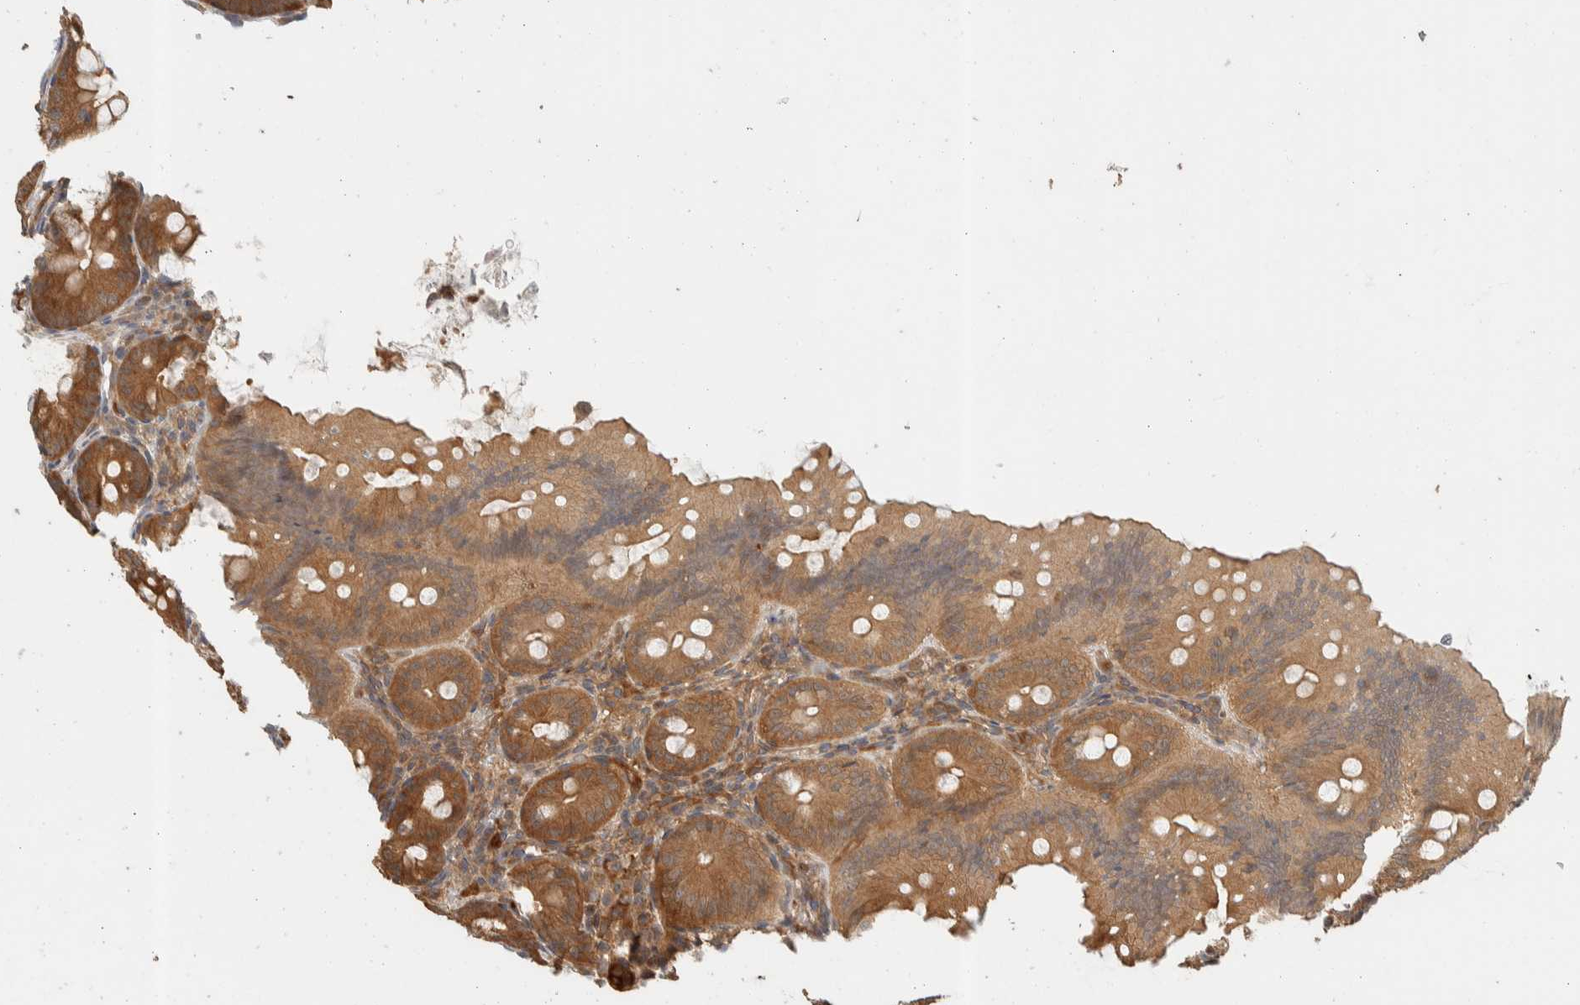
{"staining": {"intensity": "moderate", "quantity": ">75%", "location": "cytoplasmic/membranous"}, "tissue": "appendix", "cell_type": "Glandular cells", "image_type": "normal", "snomed": [{"axis": "morphology", "description": "Normal tissue, NOS"}, {"axis": "topography", "description": "Appendix"}], "caption": "Immunohistochemistry (IHC) (DAB (3,3'-diaminobenzidine)) staining of normal appendix shows moderate cytoplasmic/membranous protein staining in approximately >75% of glandular cells.", "gene": "ADSS2", "patient": {"sex": "male", "age": 1}}